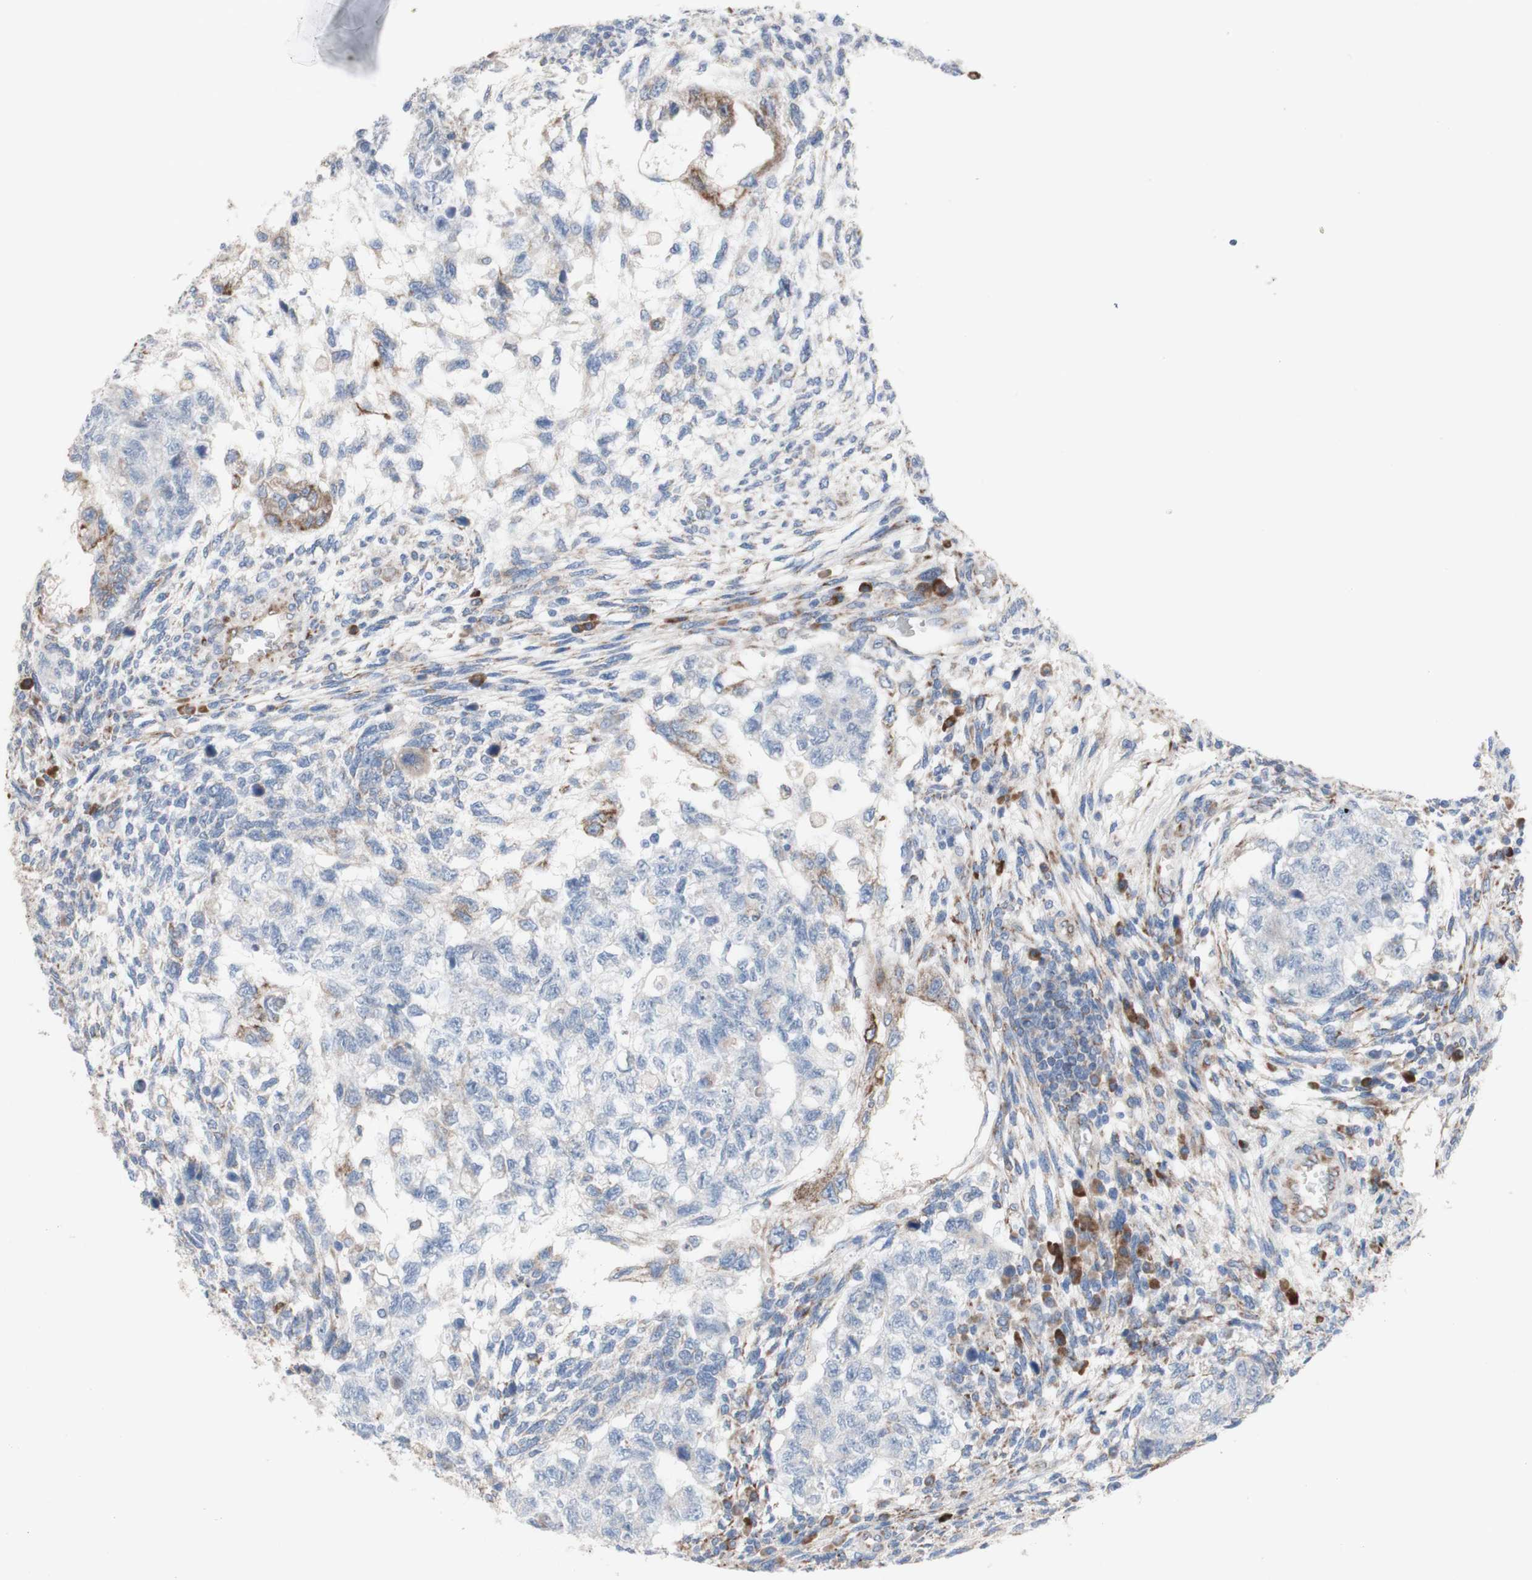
{"staining": {"intensity": "negative", "quantity": "none", "location": "none"}, "tissue": "testis cancer", "cell_type": "Tumor cells", "image_type": "cancer", "snomed": [{"axis": "morphology", "description": "Normal tissue, NOS"}, {"axis": "morphology", "description": "Carcinoma, Embryonal, NOS"}, {"axis": "topography", "description": "Testis"}], "caption": "Immunohistochemistry photomicrograph of testis embryonal carcinoma stained for a protein (brown), which demonstrates no positivity in tumor cells.", "gene": "AGPAT5", "patient": {"sex": "male", "age": 36}}